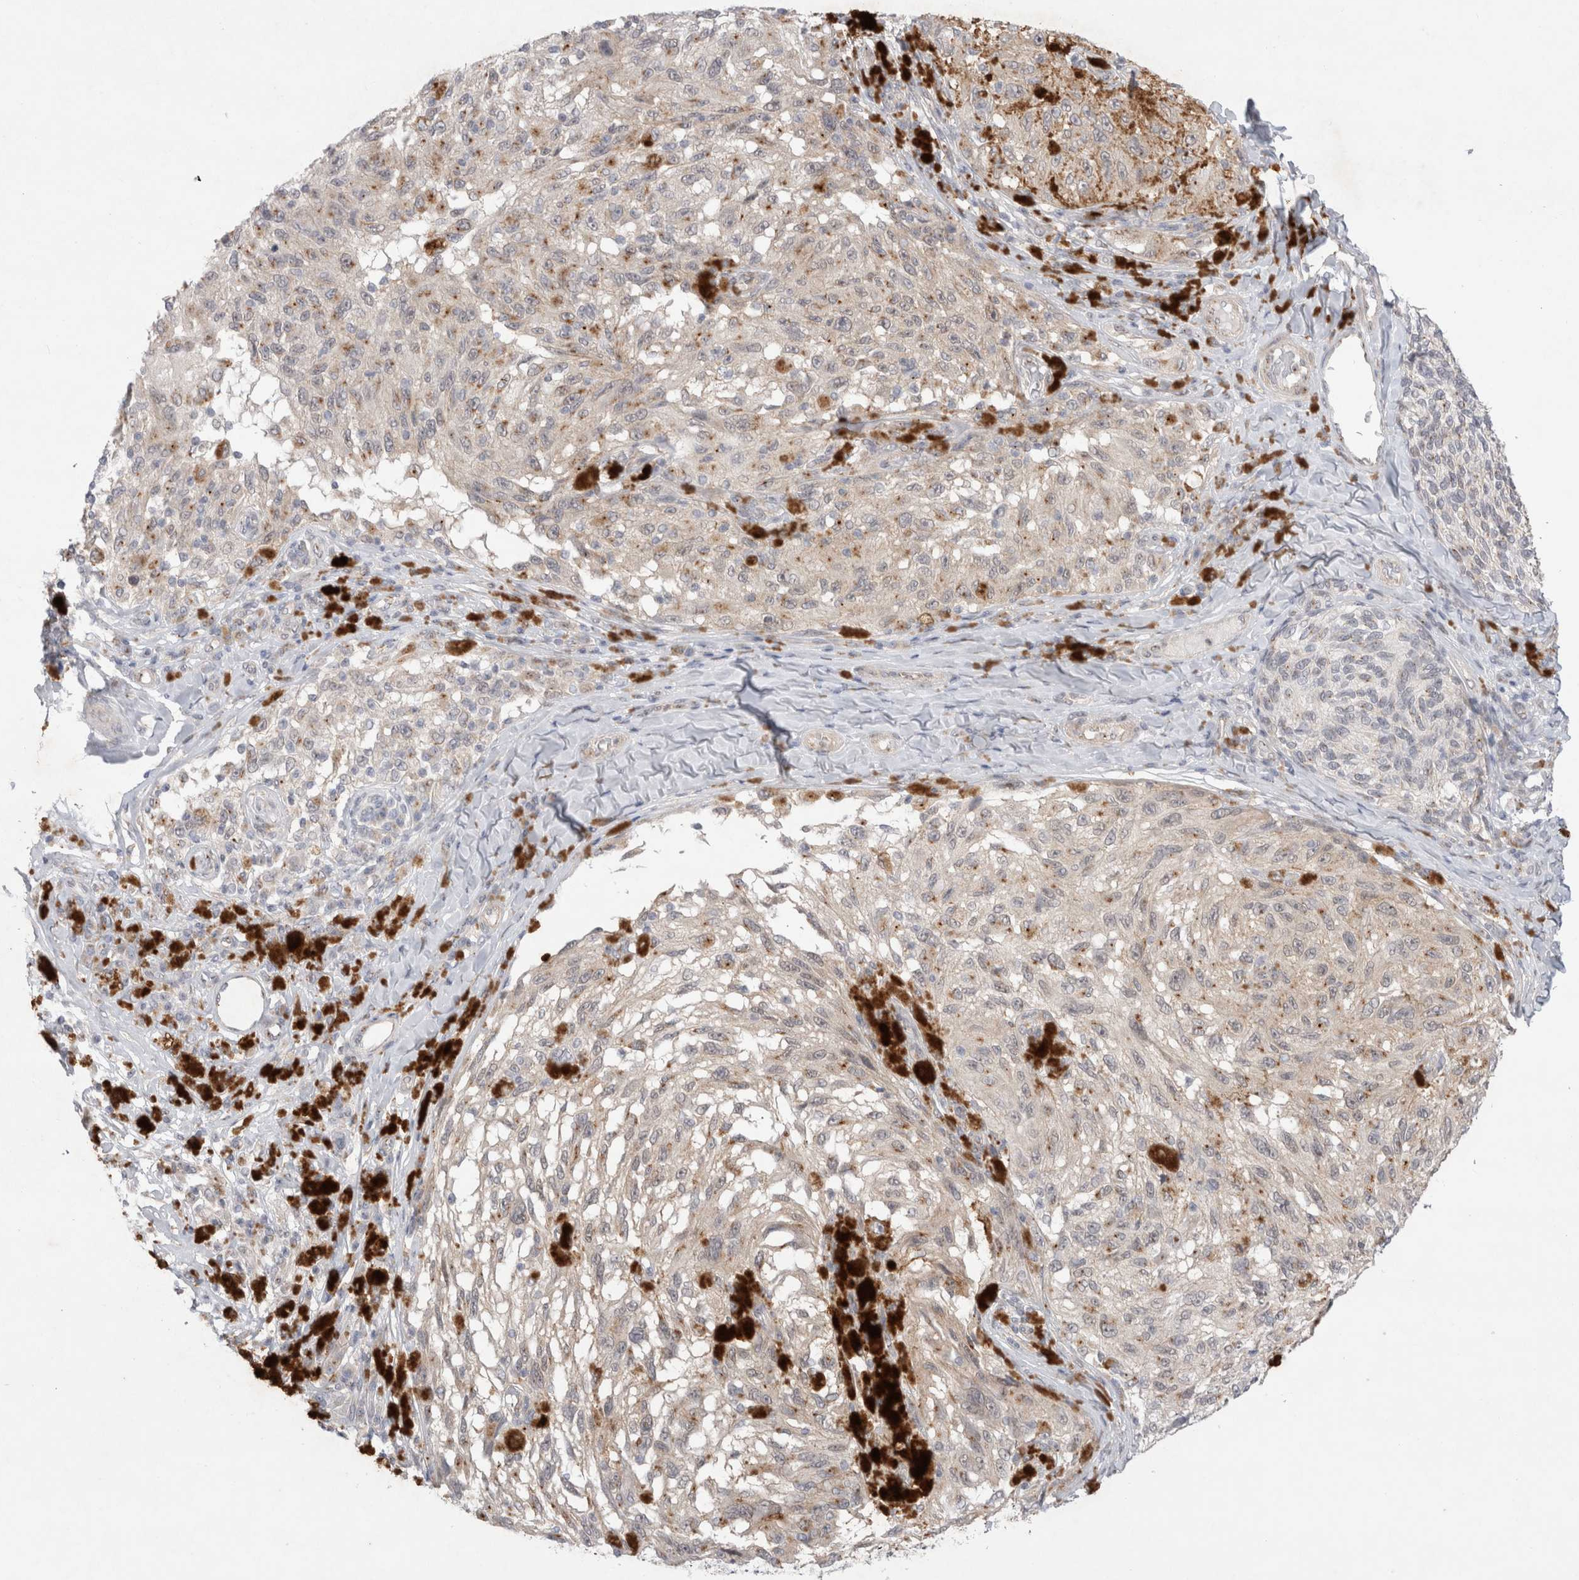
{"staining": {"intensity": "weak", "quantity": "<25%", "location": "cytoplasmic/membranous"}, "tissue": "melanoma", "cell_type": "Tumor cells", "image_type": "cancer", "snomed": [{"axis": "morphology", "description": "Malignant melanoma, NOS"}, {"axis": "topography", "description": "Skin"}], "caption": "A photomicrograph of human malignant melanoma is negative for staining in tumor cells.", "gene": "BICD2", "patient": {"sex": "female", "age": 73}}